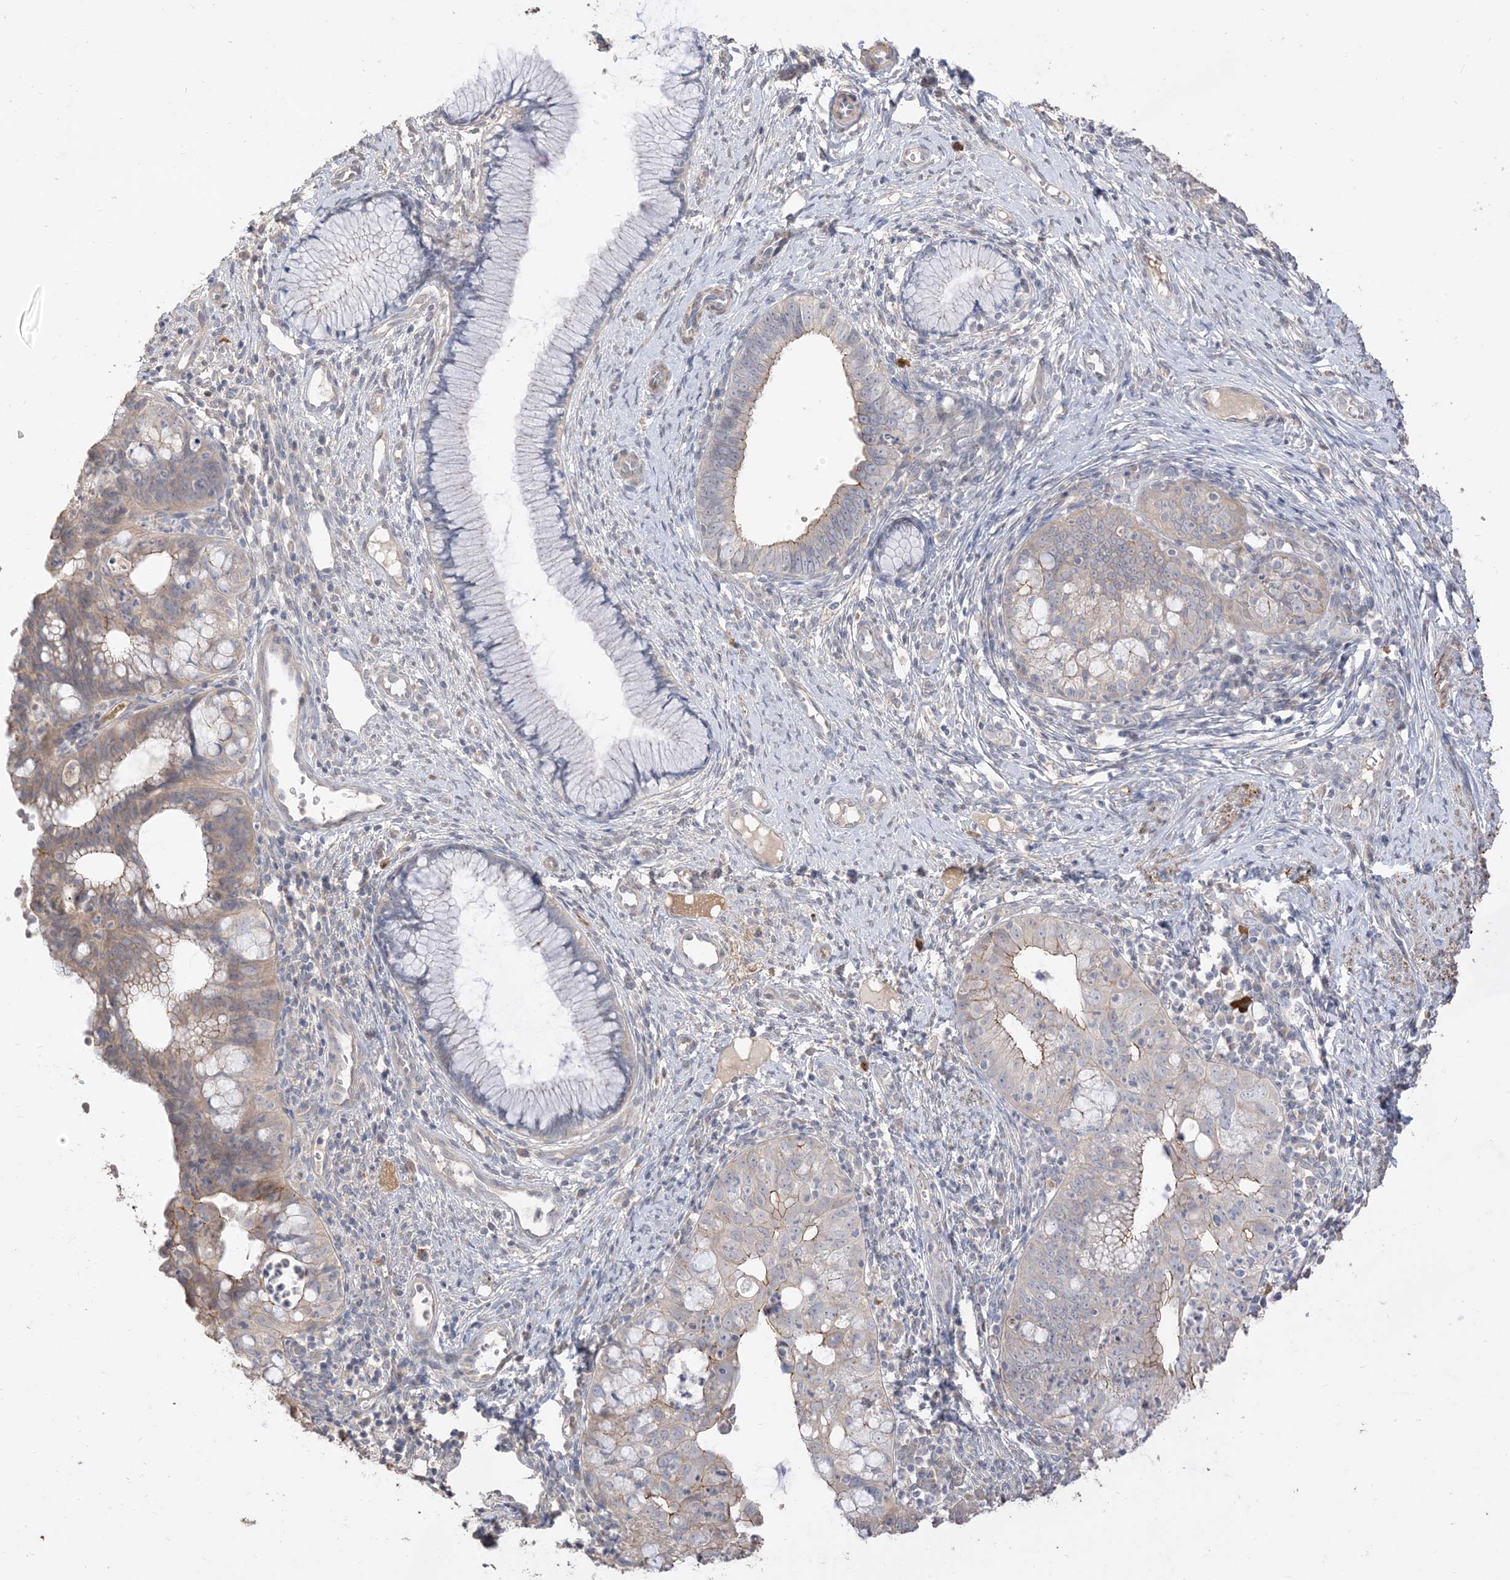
{"staining": {"intensity": "weak", "quantity": "<25%", "location": "cytoplasmic/membranous"}, "tissue": "cervical cancer", "cell_type": "Tumor cells", "image_type": "cancer", "snomed": [{"axis": "morphology", "description": "Adenocarcinoma, NOS"}, {"axis": "topography", "description": "Cervix"}], "caption": "IHC histopathology image of neoplastic tissue: cervical adenocarcinoma stained with DAB (3,3'-diaminobenzidine) displays no significant protein staining in tumor cells. The staining was performed using DAB to visualize the protein expression in brown, while the nuclei were stained in blue with hematoxylin (Magnification: 20x).", "gene": "RNF175", "patient": {"sex": "female", "age": 36}}